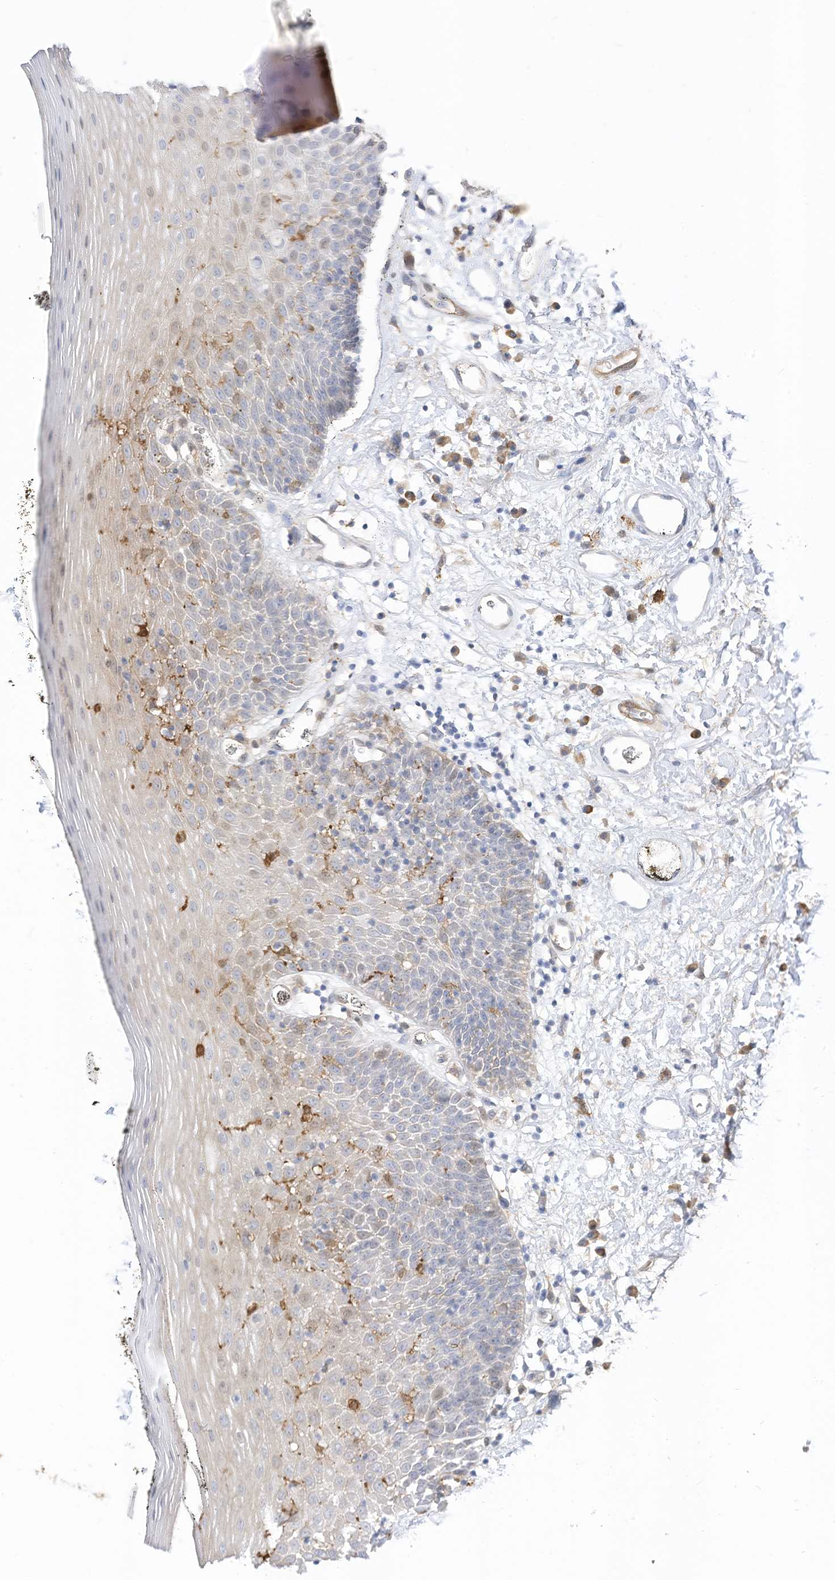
{"staining": {"intensity": "weak", "quantity": "<25%", "location": "cytoplasmic/membranous"}, "tissue": "oral mucosa", "cell_type": "Squamous epithelial cells", "image_type": "normal", "snomed": [{"axis": "morphology", "description": "Normal tissue, NOS"}, {"axis": "topography", "description": "Oral tissue"}], "caption": "The image demonstrates no staining of squamous epithelial cells in unremarkable oral mucosa. Nuclei are stained in blue.", "gene": "ATP13A1", "patient": {"sex": "male", "age": 74}}